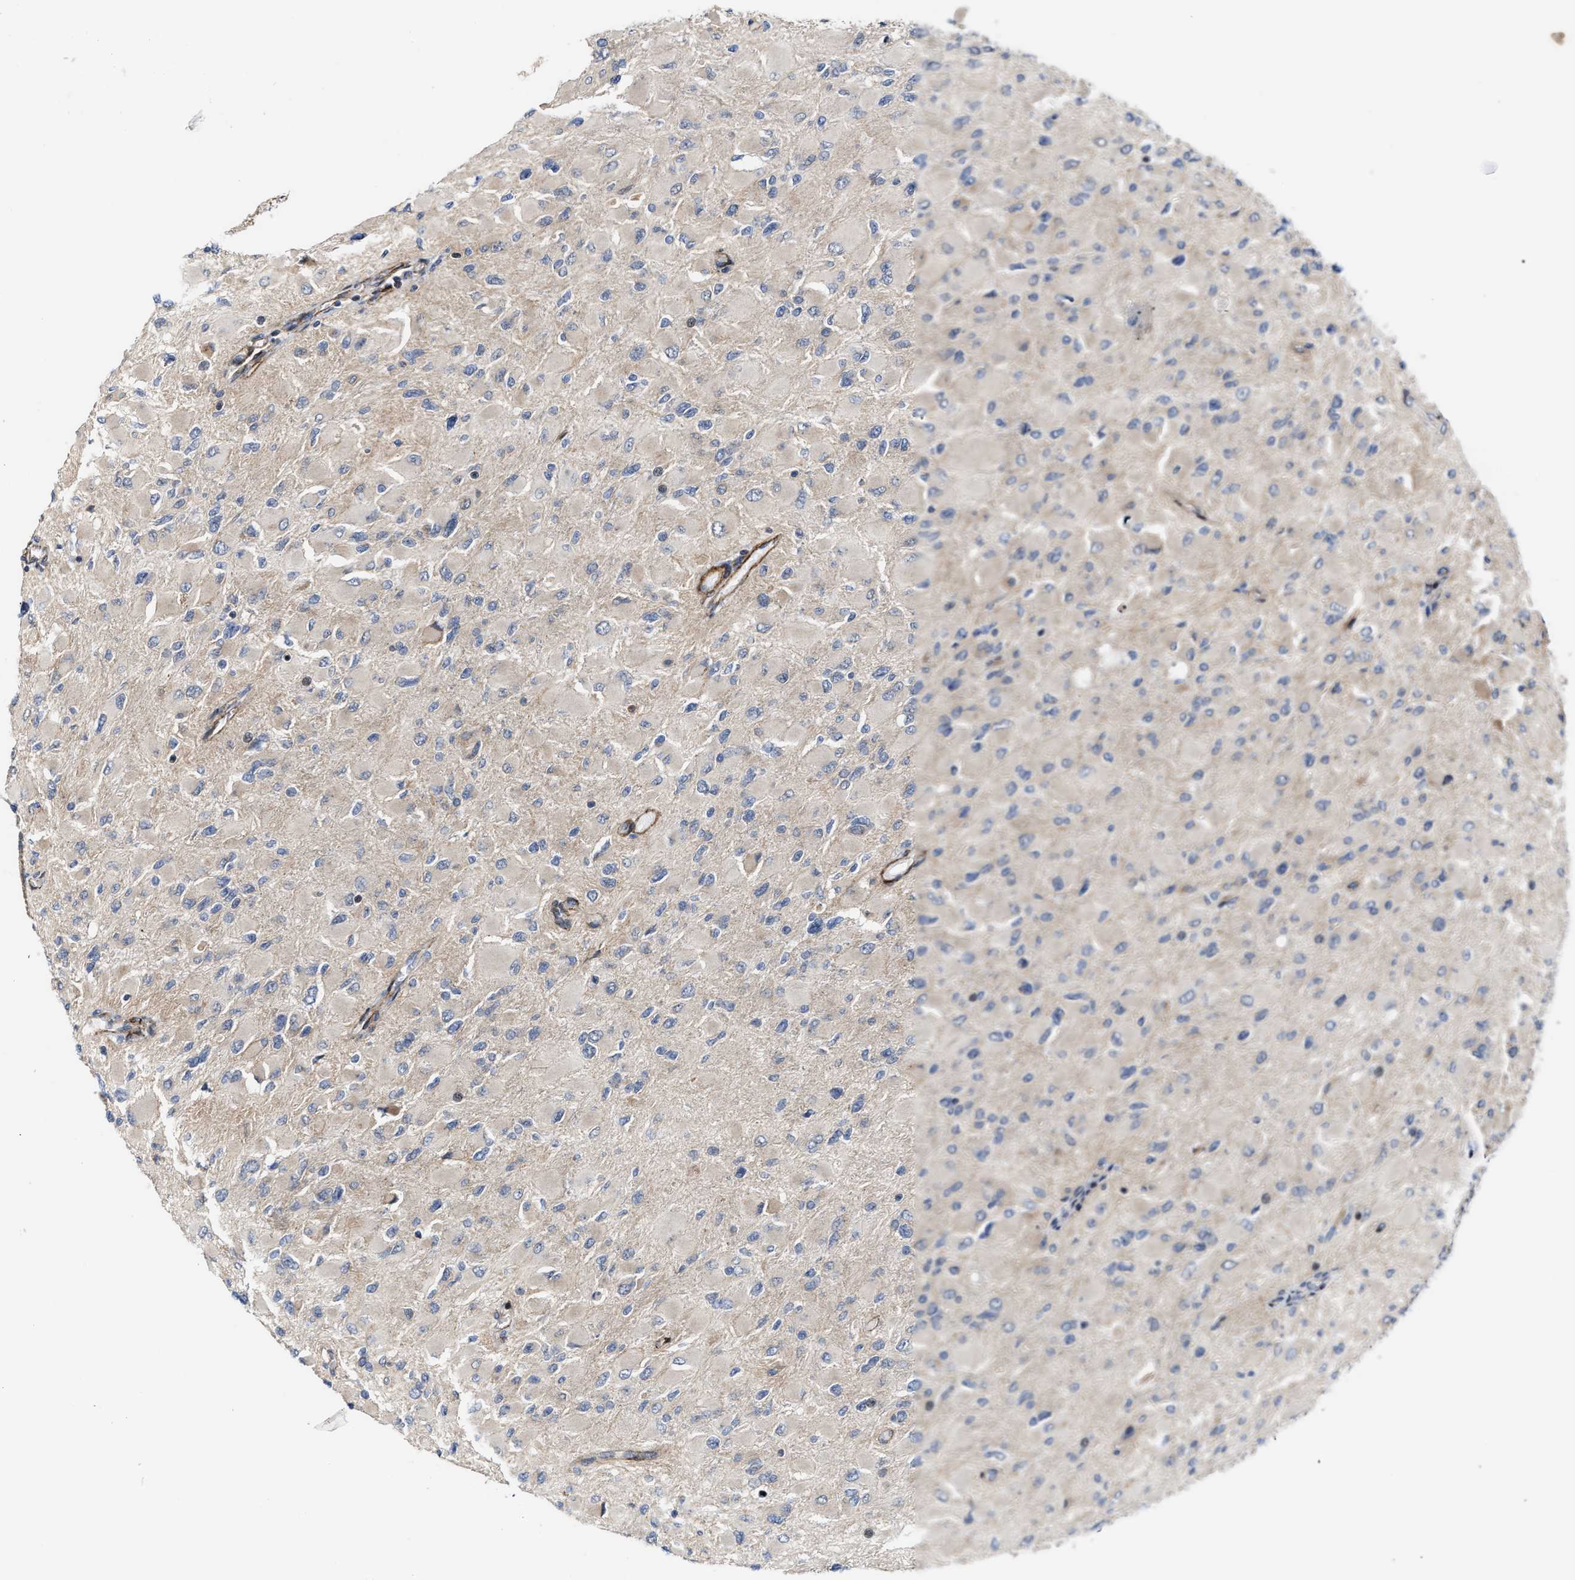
{"staining": {"intensity": "negative", "quantity": "none", "location": "none"}, "tissue": "glioma", "cell_type": "Tumor cells", "image_type": "cancer", "snomed": [{"axis": "morphology", "description": "Glioma, malignant, High grade"}, {"axis": "topography", "description": "Cerebral cortex"}], "caption": "Protein analysis of malignant high-grade glioma displays no significant positivity in tumor cells. Nuclei are stained in blue.", "gene": "TGFB1I1", "patient": {"sex": "female", "age": 36}}